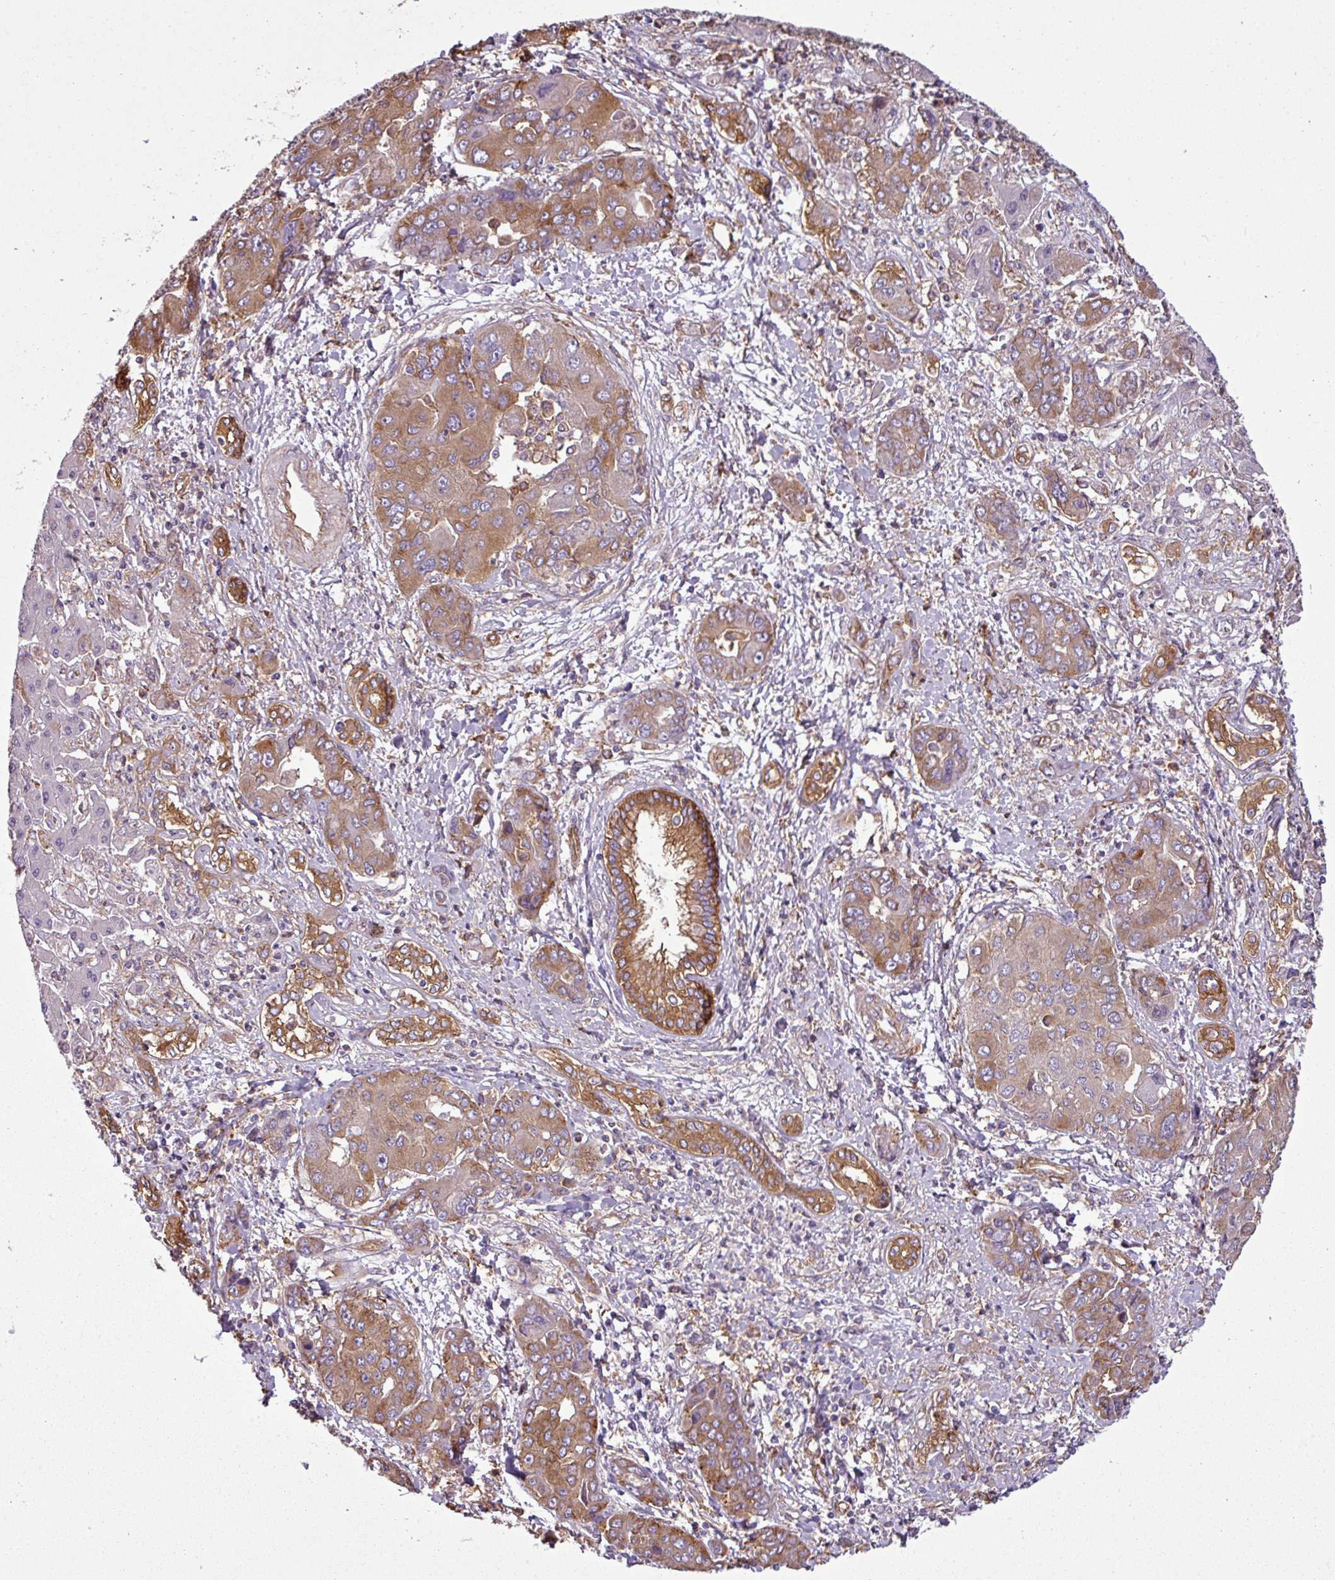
{"staining": {"intensity": "moderate", "quantity": ">75%", "location": "cytoplasmic/membranous"}, "tissue": "liver cancer", "cell_type": "Tumor cells", "image_type": "cancer", "snomed": [{"axis": "morphology", "description": "Cholangiocarcinoma"}, {"axis": "topography", "description": "Liver"}], "caption": "Human cholangiocarcinoma (liver) stained for a protein (brown) demonstrates moderate cytoplasmic/membranous positive staining in about >75% of tumor cells.", "gene": "PACSIN2", "patient": {"sex": "male", "age": 67}}